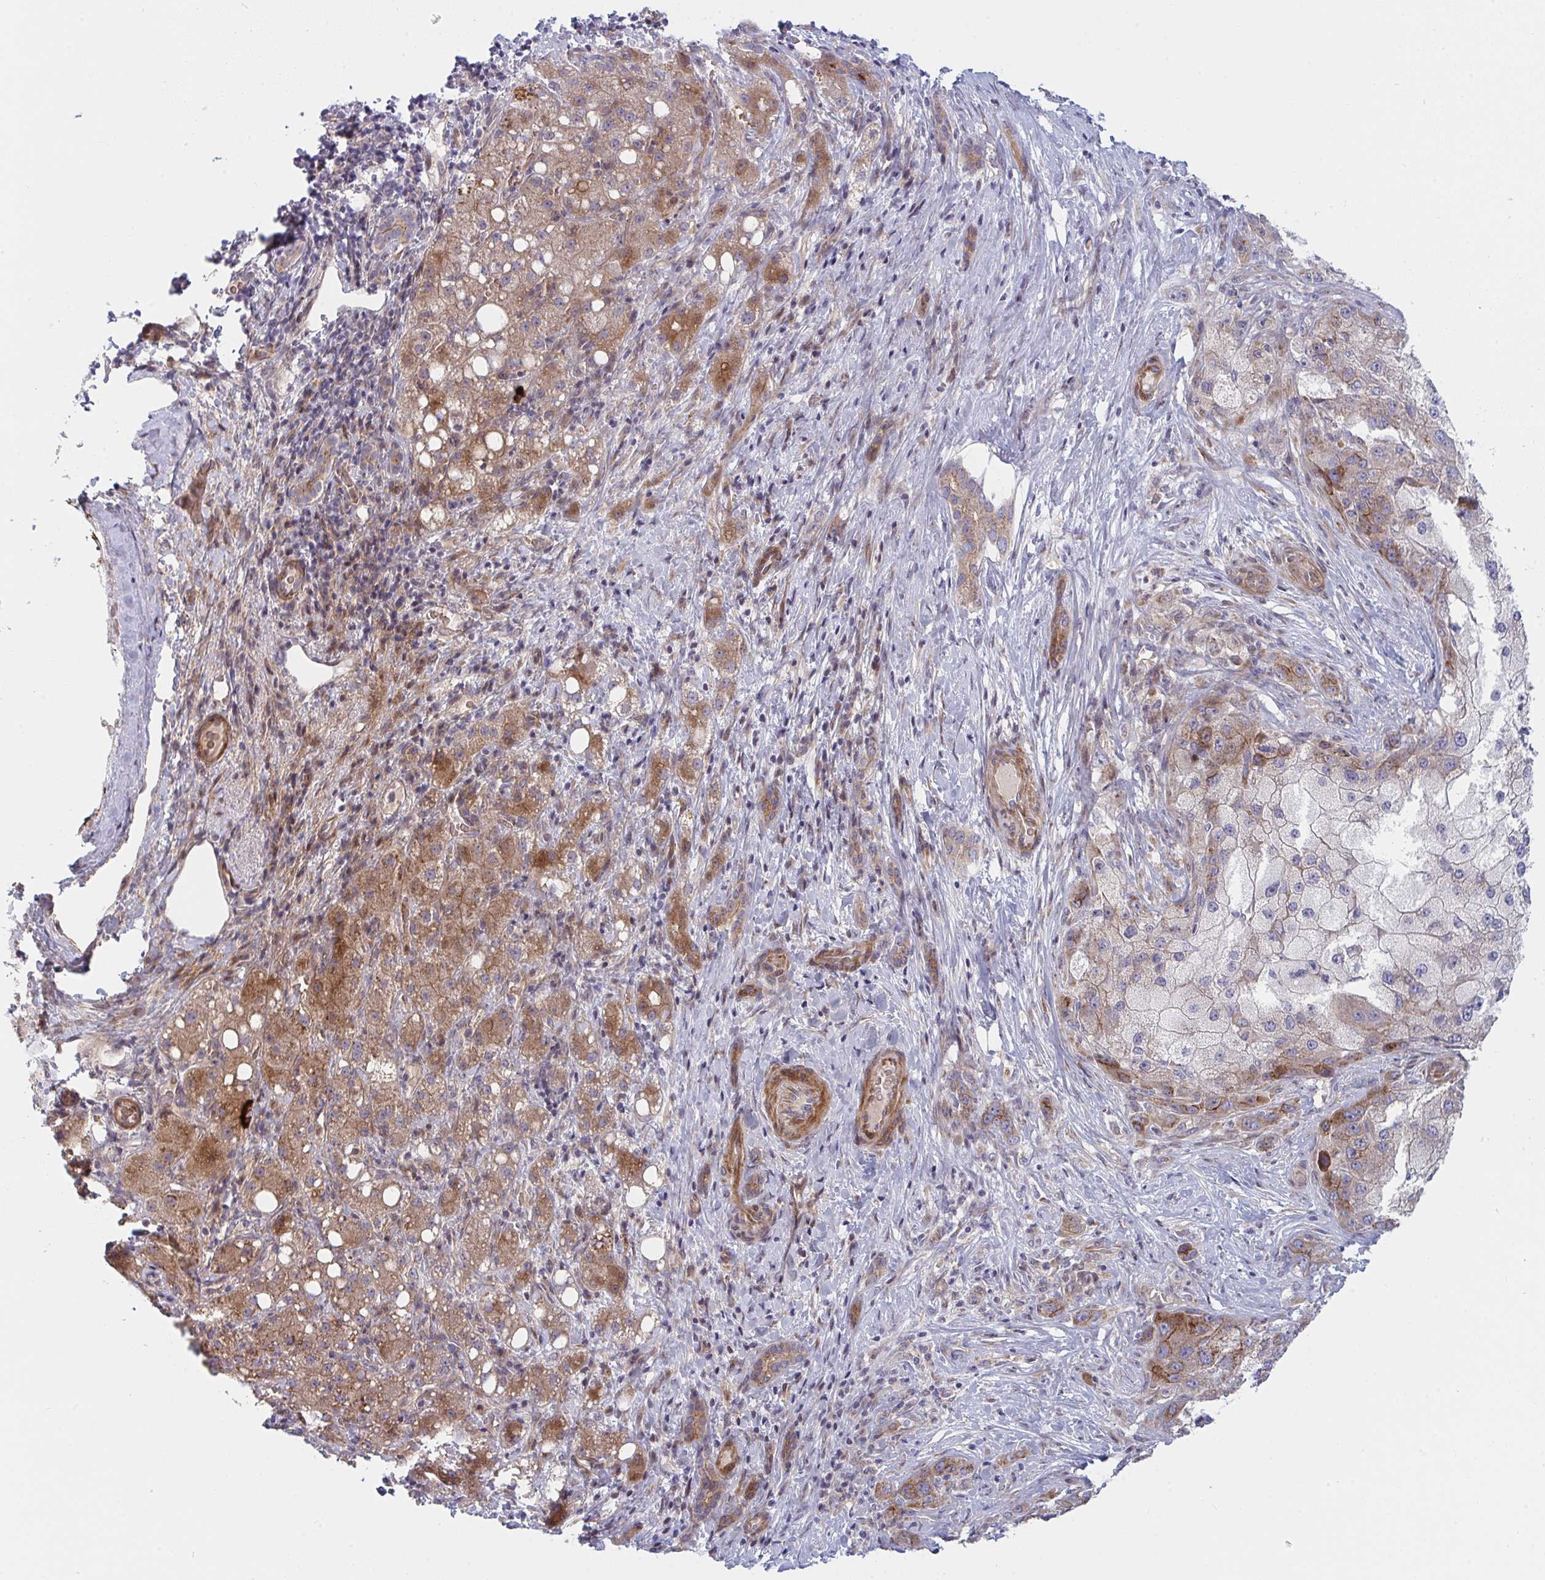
{"staining": {"intensity": "weak", "quantity": "<25%", "location": "cytoplasmic/membranous"}, "tissue": "liver cancer", "cell_type": "Tumor cells", "image_type": "cancer", "snomed": [{"axis": "morphology", "description": "Carcinoma, Hepatocellular, NOS"}, {"axis": "topography", "description": "Liver"}], "caption": "Liver cancer was stained to show a protein in brown. There is no significant positivity in tumor cells.", "gene": "TNFSF4", "patient": {"sex": "male", "age": 67}}